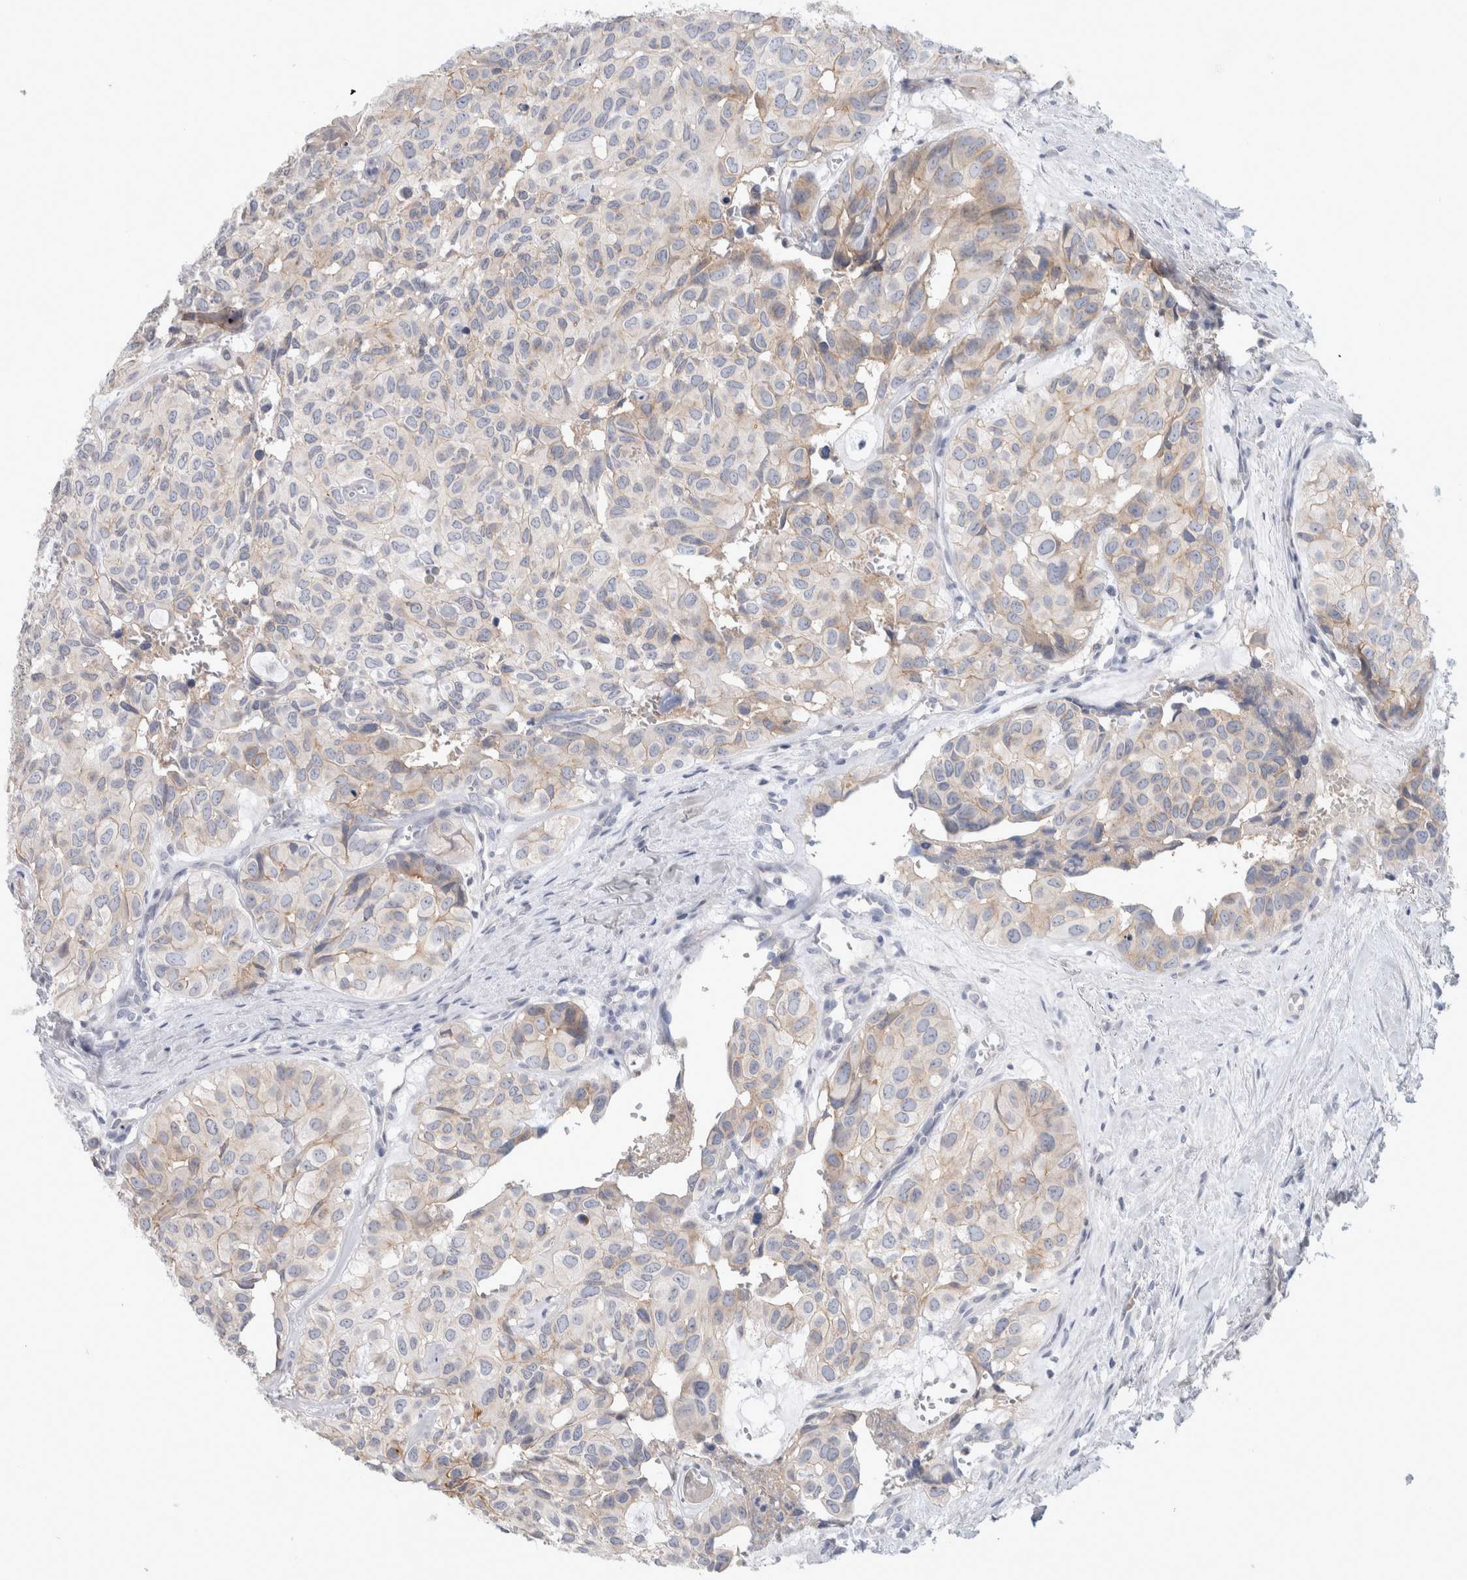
{"staining": {"intensity": "weak", "quantity": "<25%", "location": "cytoplasmic/membranous"}, "tissue": "head and neck cancer", "cell_type": "Tumor cells", "image_type": "cancer", "snomed": [{"axis": "morphology", "description": "Adenocarcinoma, NOS"}, {"axis": "topography", "description": "Salivary gland, NOS"}, {"axis": "topography", "description": "Head-Neck"}], "caption": "IHC image of neoplastic tissue: head and neck adenocarcinoma stained with DAB exhibits no significant protein positivity in tumor cells.", "gene": "CD55", "patient": {"sex": "female", "age": 76}}